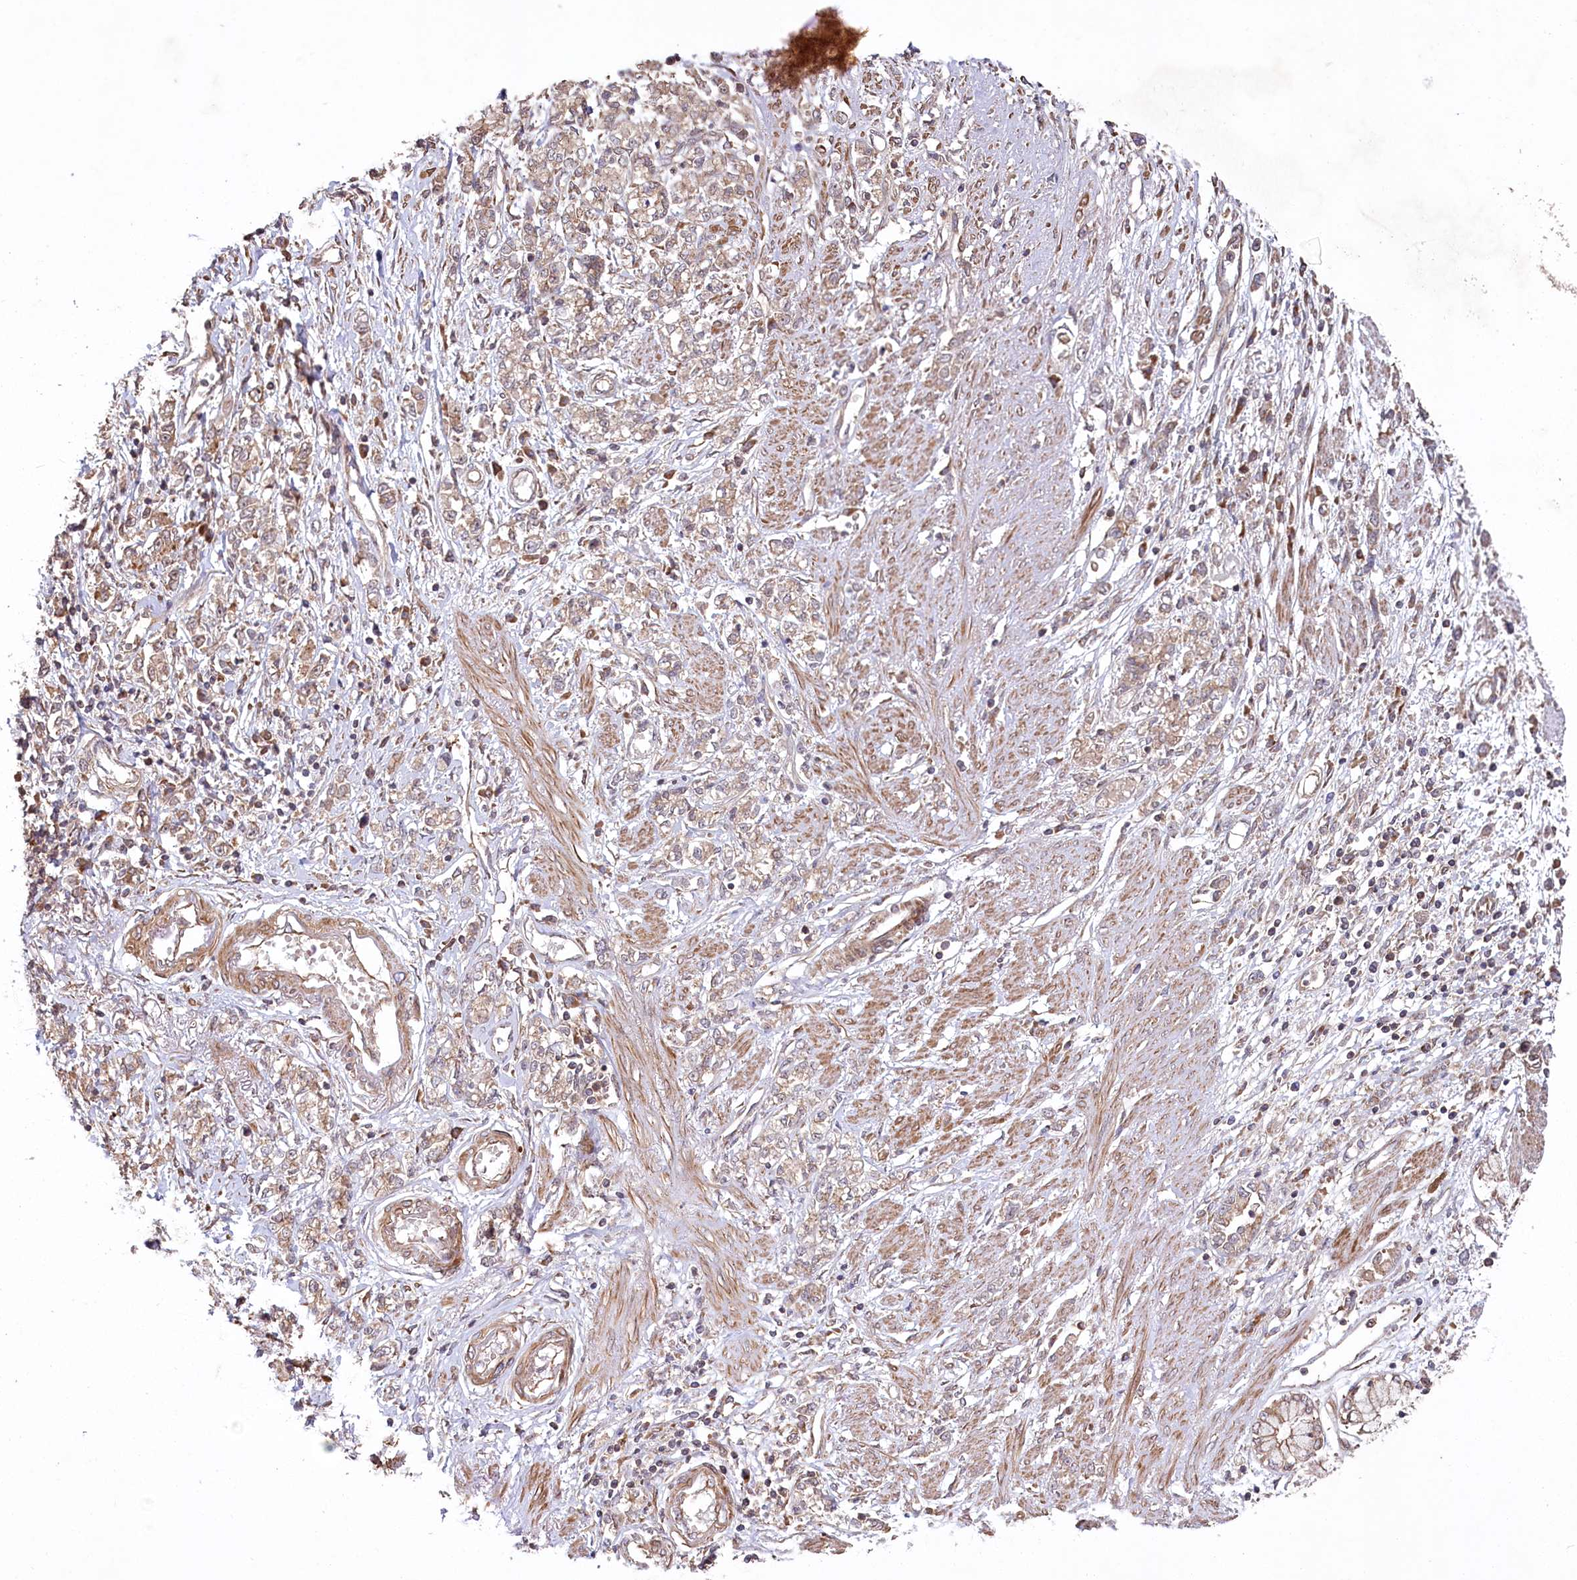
{"staining": {"intensity": "moderate", "quantity": ">75%", "location": "cytoplasmic/membranous"}, "tissue": "stomach cancer", "cell_type": "Tumor cells", "image_type": "cancer", "snomed": [{"axis": "morphology", "description": "Adenocarcinoma, NOS"}, {"axis": "topography", "description": "Stomach"}], "caption": "Immunohistochemical staining of stomach cancer (adenocarcinoma) demonstrates moderate cytoplasmic/membranous protein expression in approximately >75% of tumor cells.", "gene": "TBCA", "patient": {"sex": "female", "age": 76}}